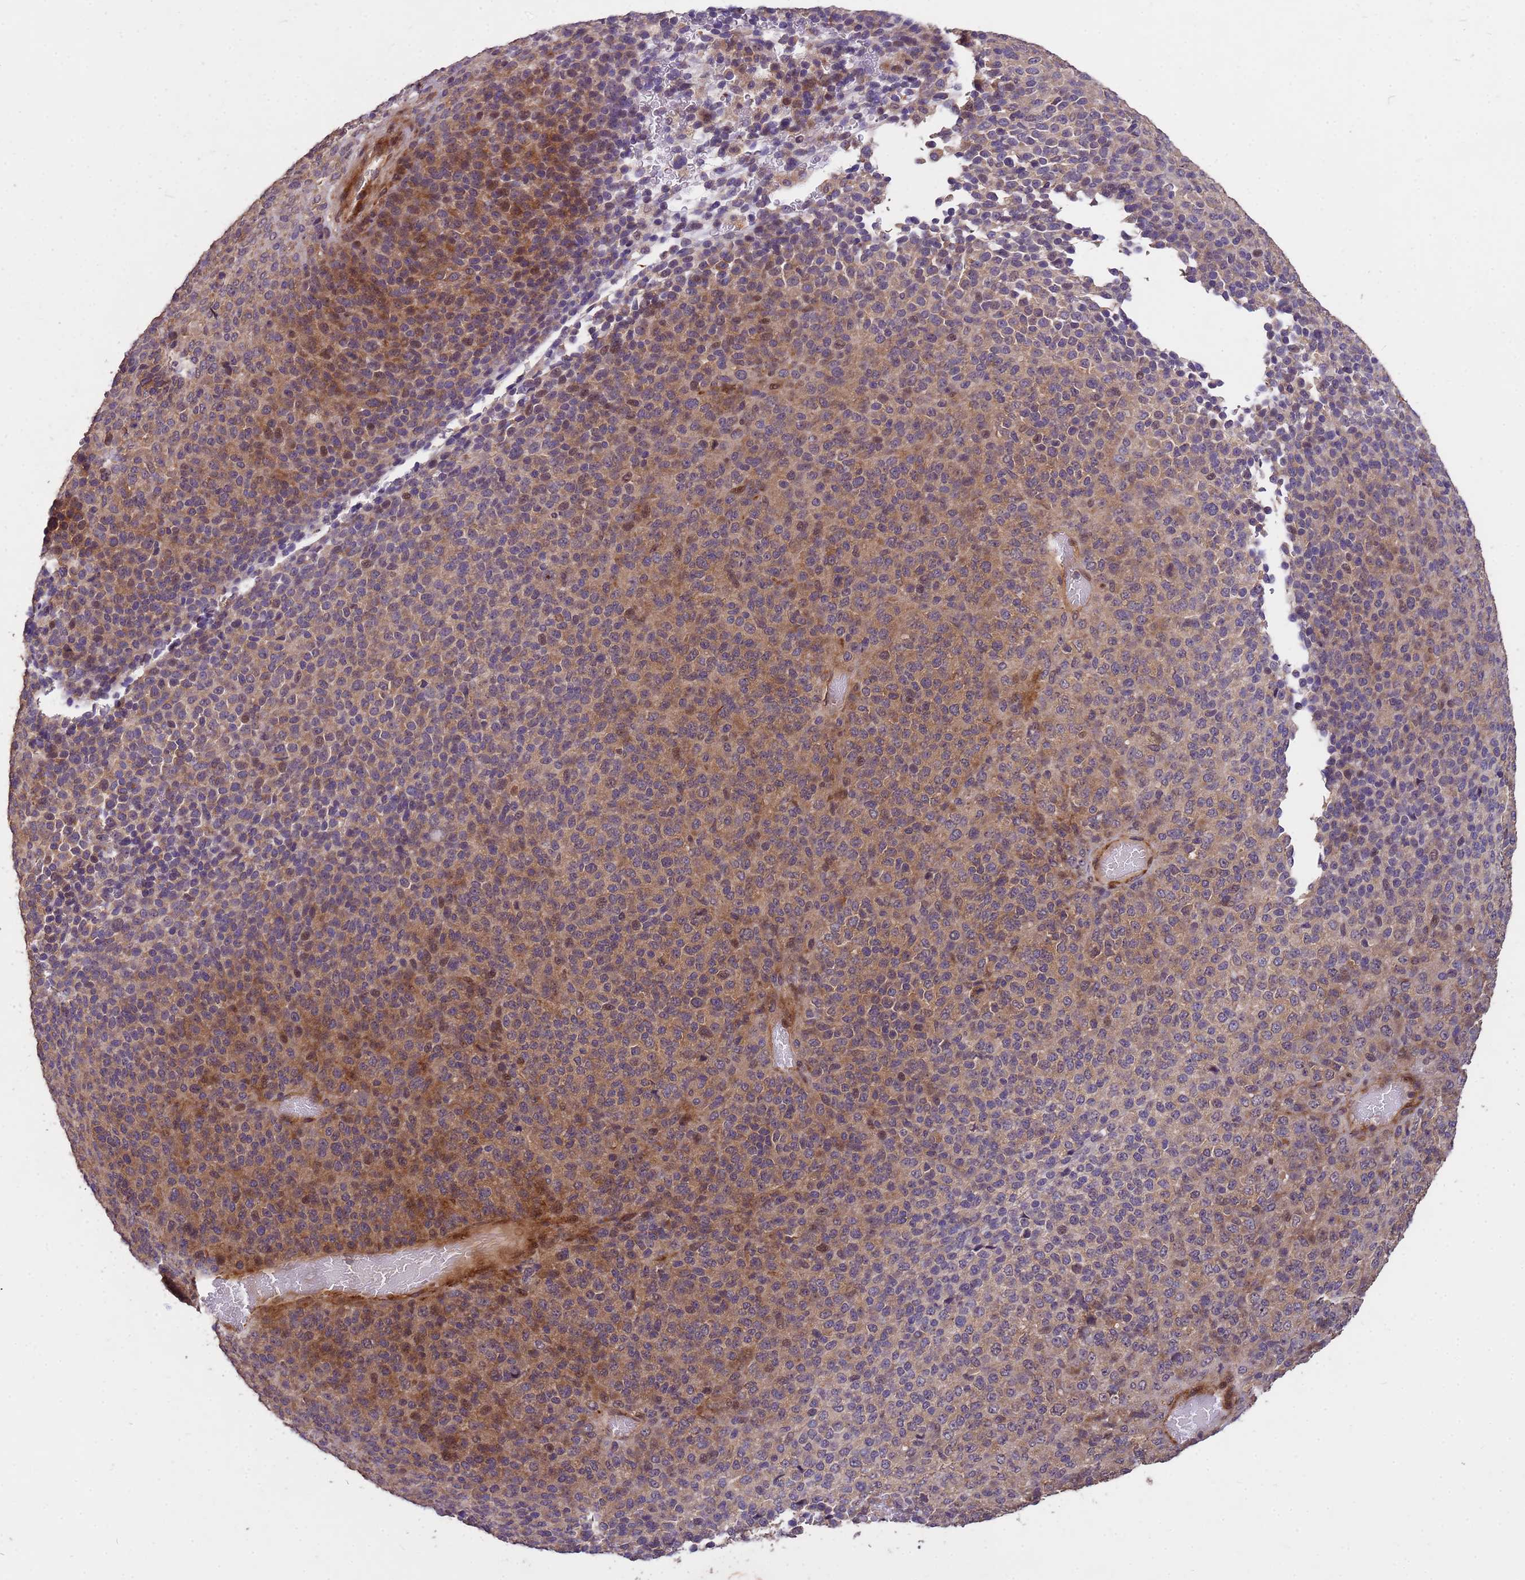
{"staining": {"intensity": "moderate", "quantity": ">75%", "location": "cytoplasmic/membranous"}, "tissue": "melanoma", "cell_type": "Tumor cells", "image_type": "cancer", "snomed": [{"axis": "morphology", "description": "Malignant melanoma, Metastatic site"}, {"axis": "topography", "description": "Brain"}], "caption": "Protein analysis of melanoma tissue exhibits moderate cytoplasmic/membranous staining in approximately >75% of tumor cells.", "gene": "PPP2CB", "patient": {"sex": "female", "age": 56}}